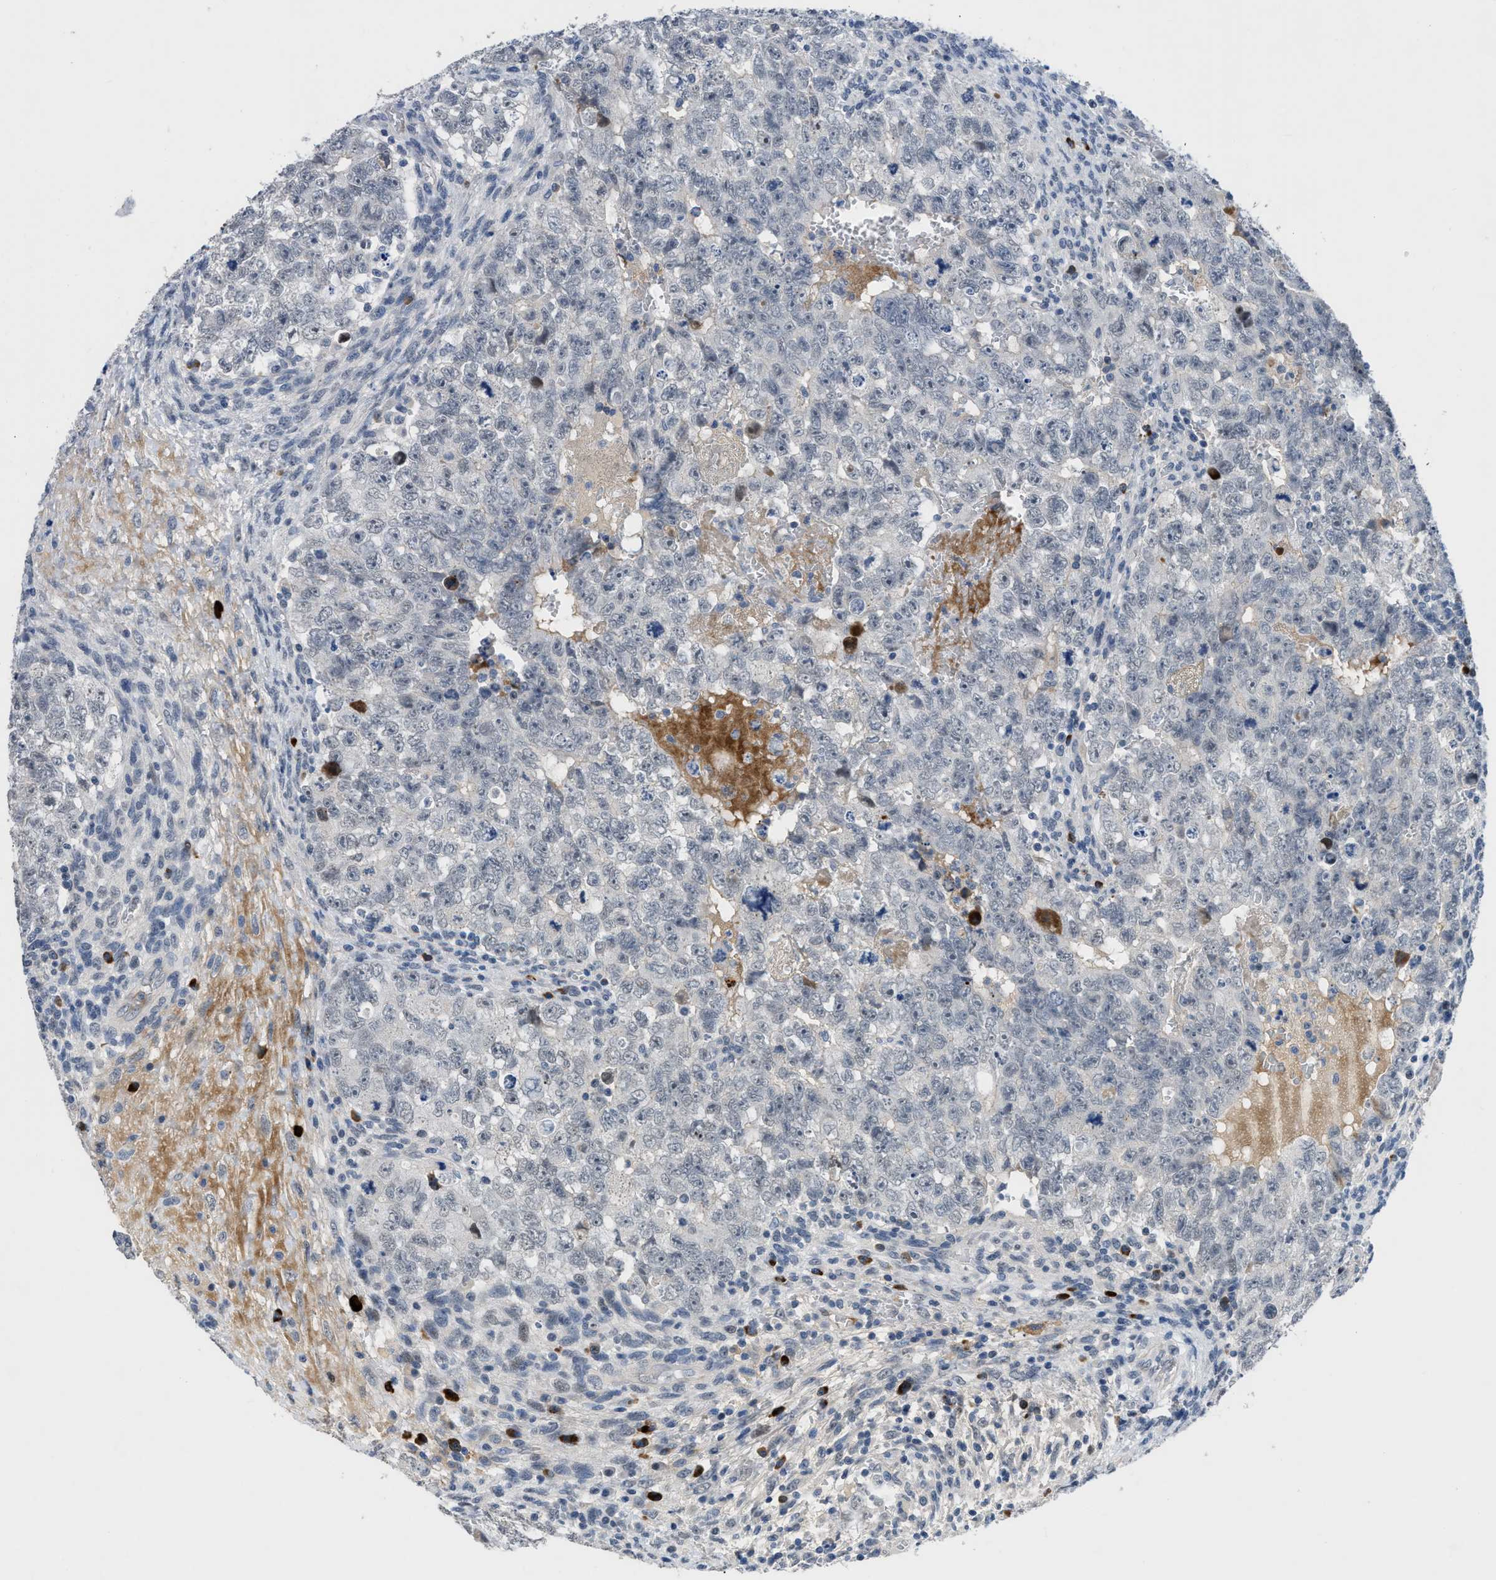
{"staining": {"intensity": "negative", "quantity": "none", "location": "none"}, "tissue": "testis cancer", "cell_type": "Tumor cells", "image_type": "cancer", "snomed": [{"axis": "morphology", "description": "Seminoma, NOS"}, {"axis": "morphology", "description": "Carcinoma, Embryonal, NOS"}, {"axis": "topography", "description": "Testis"}], "caption": "Immunohistochemical staining of seminoma (testis) demonstrates no significant staining in tumor cells.", "gene": "OR9K2", "patient": {"sex": "male", "age": 38}}